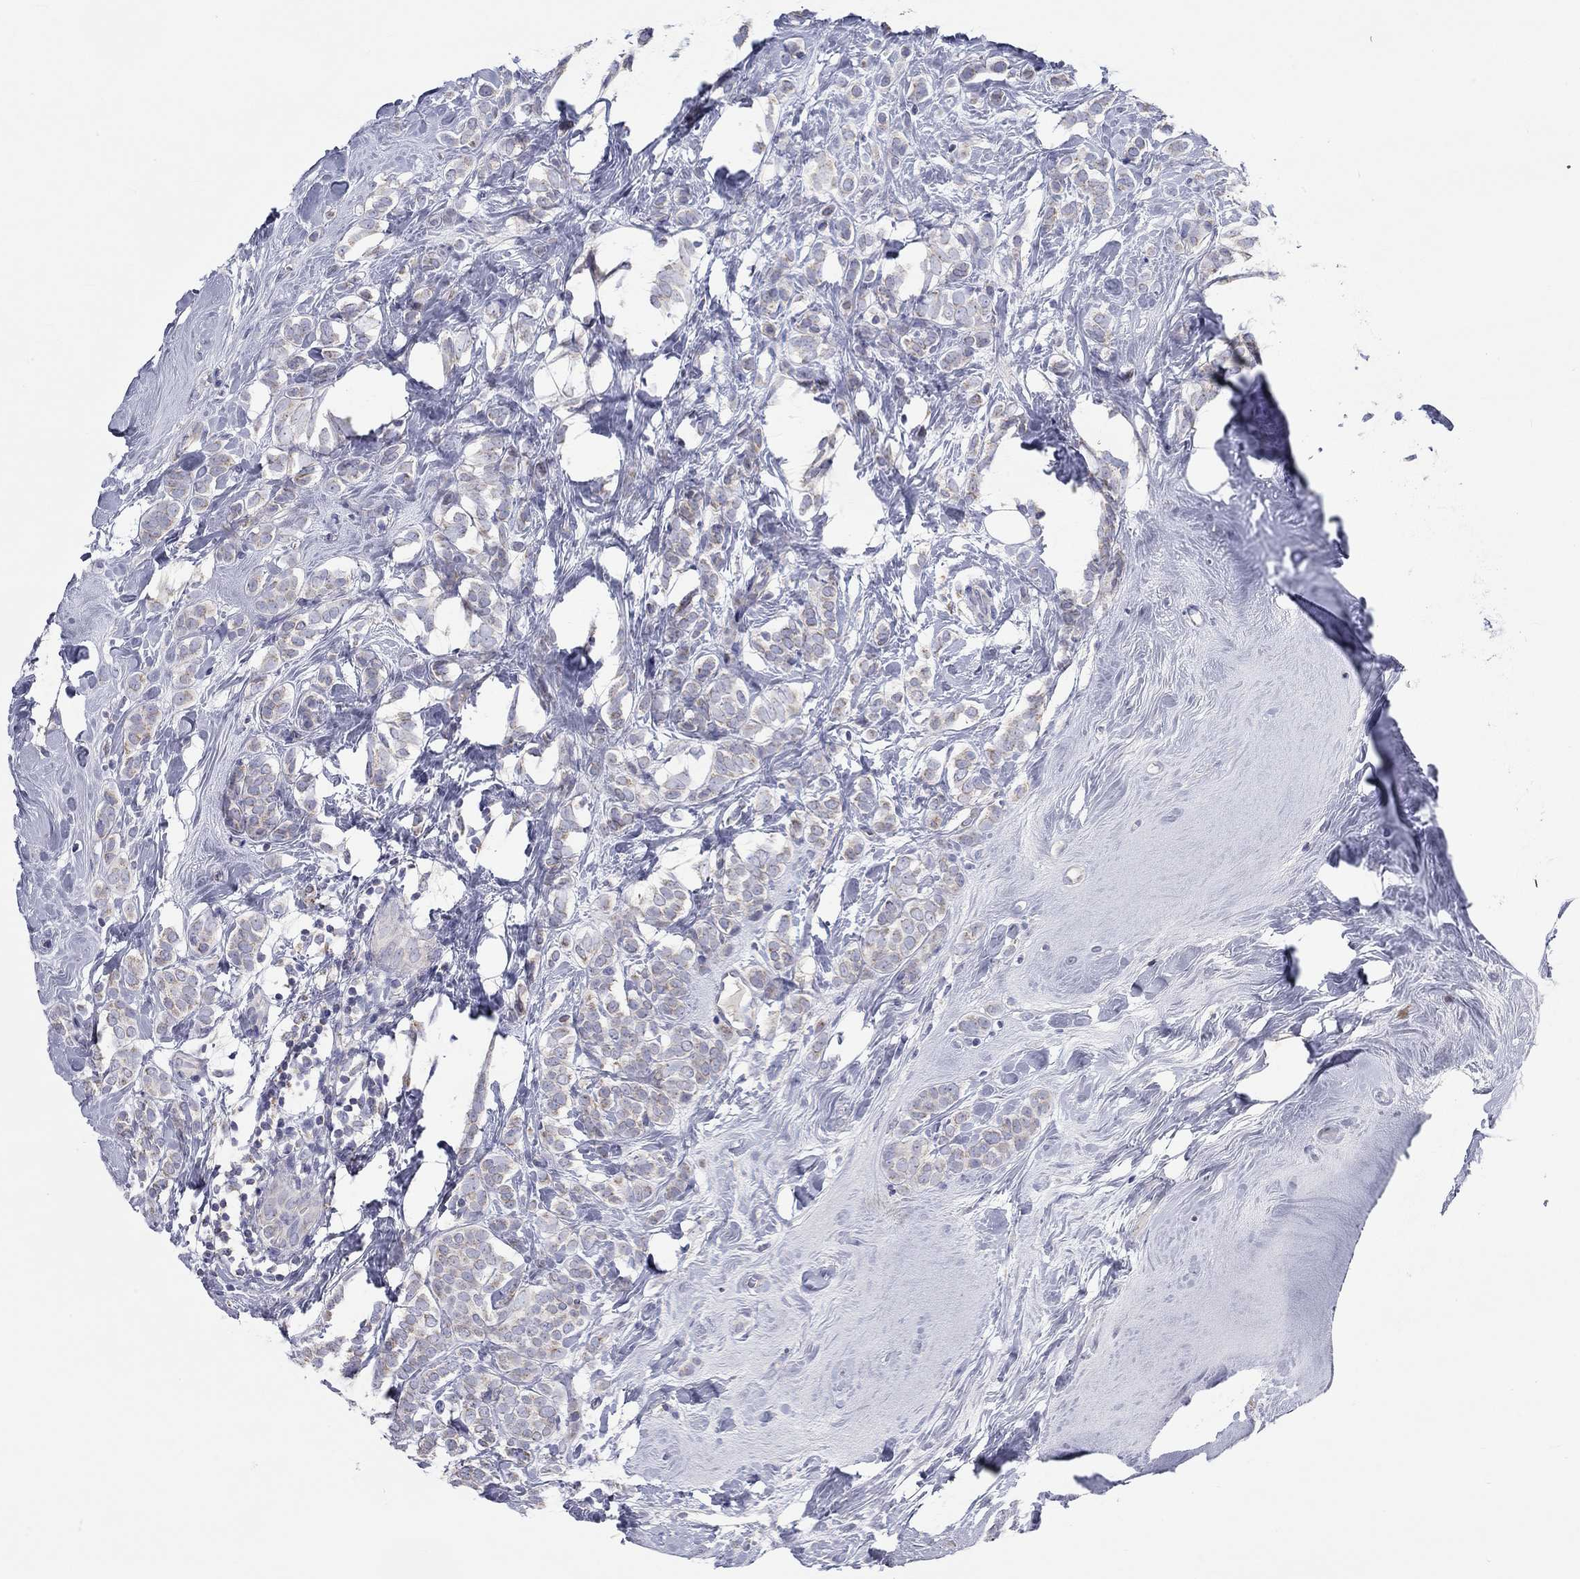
{"staining": {"intensity": "weak", "quantity": "25%-75%", "location": "cytoplasmic/membranous"}, "tissue": "breast cancer", "cell_type": "Tumor cells", "image_type": "cancer", "snomed": [{"axis": "morphology", "description": "Lobular carcinoma"}, {"axis": "topography", "description": "Breast"}], "caption": "Immunohistochemistry (IHC) micrograph of neoplastic tissue: breast cancer stained using immunohistochemistry reveals low levels of weak protein expression localized specifically in the cytoplasmic/membranous of tumor cells, appearing as a cytoplasmic/membranous brown color.", "gene": "RCAN1", "patient": {"sex": "female", "age": 49}}